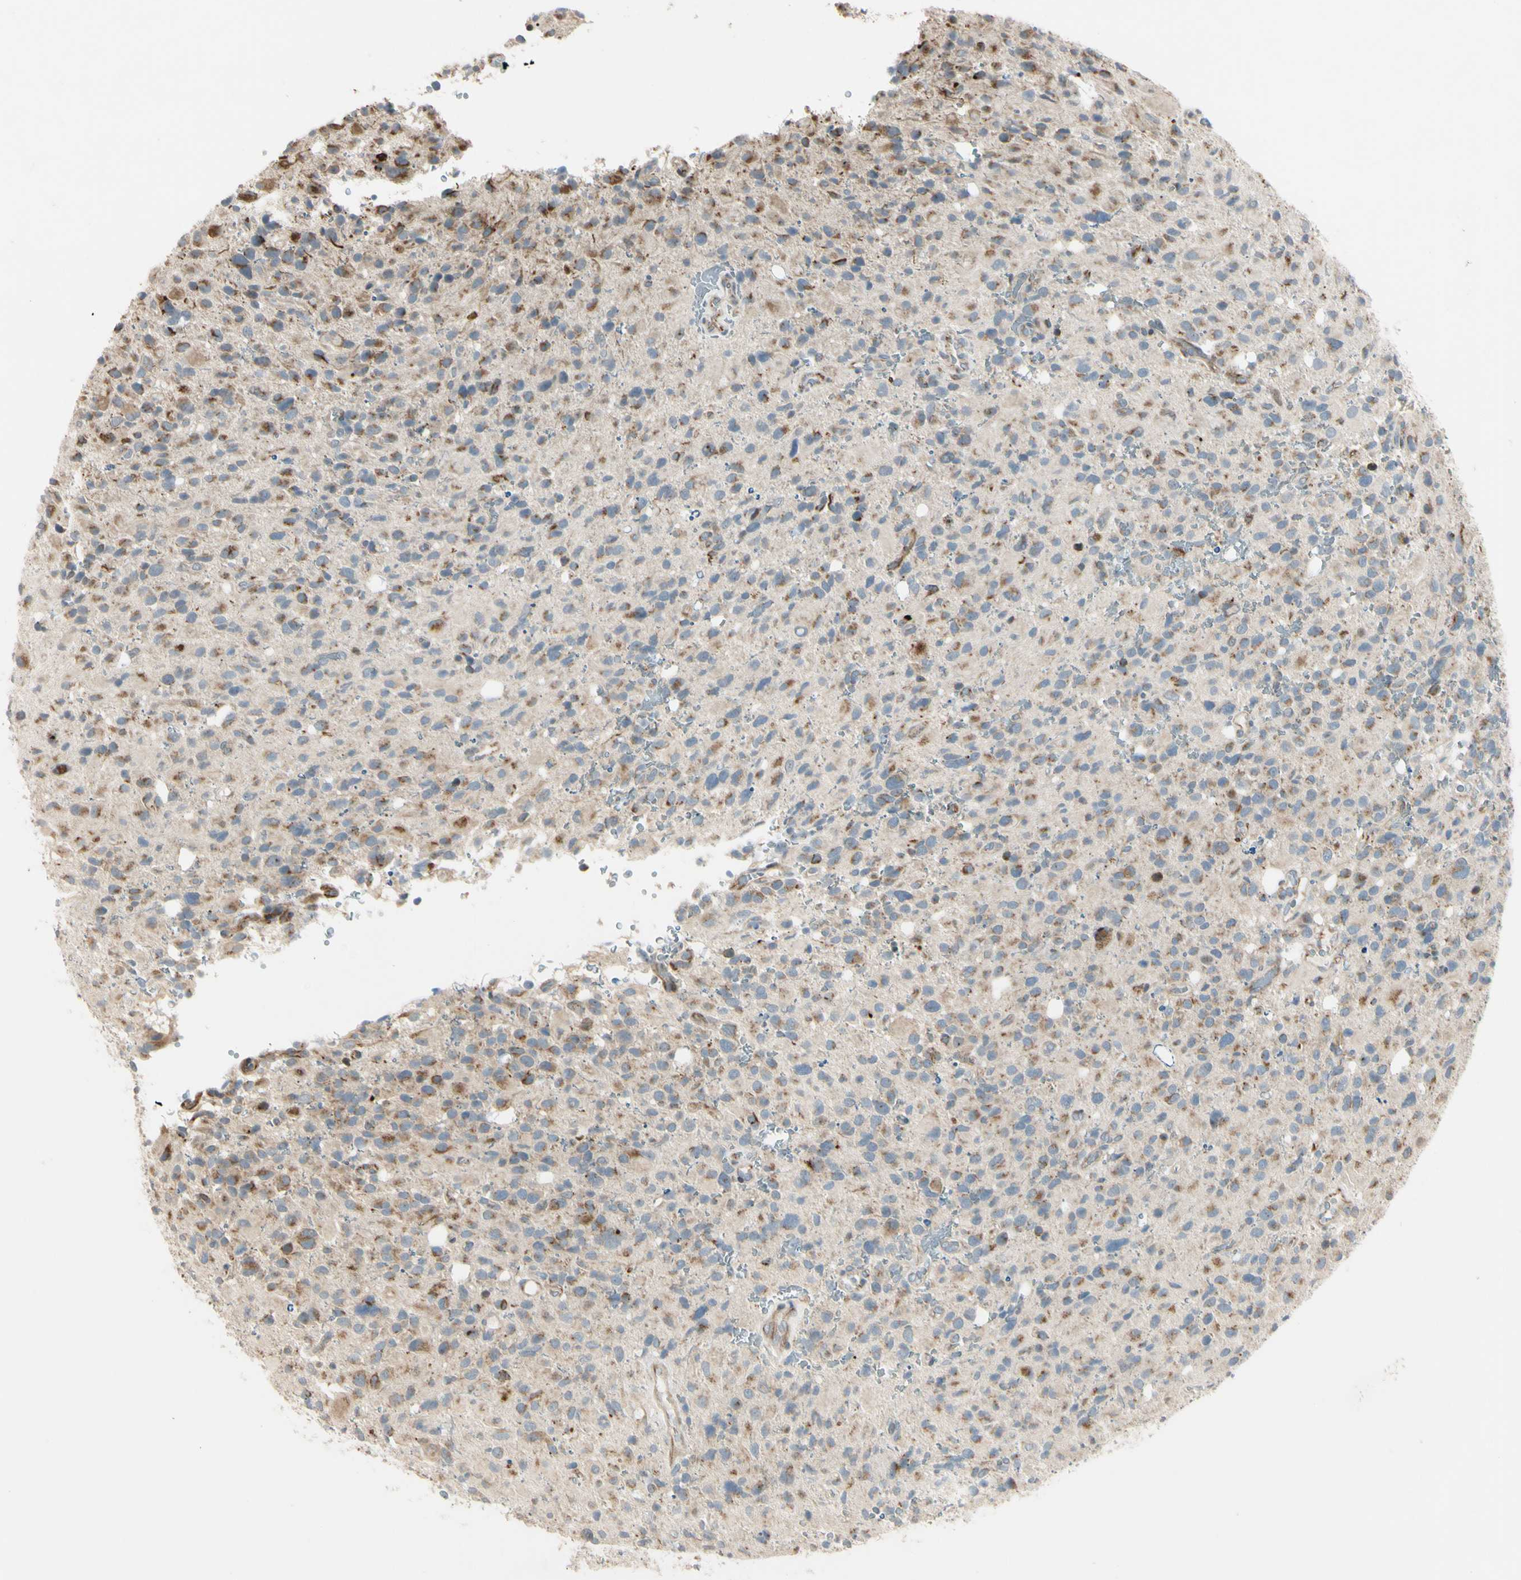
{"staining": {"intensity": "moderate", "quantity": "<25%", "location": "cytoplasmic/membranous"}, "tissue": "glioma", "cell_type": "Tumor cells", "image_type": "cancer", "snomed": [{"axis": "morphology", "description": "Glioma, malignant, High grade"}, {"axis": "topography", "description": "Brain"}], "caption": "Immunohistochemistry (IHC) (DAB (3,3'-diaminobenzidine)) staining of human malignant high-grade glioma reveals moderate cytoplasmic/membranous protein expression in about <25% of tumor cells.", "gene": "NDFIP1", "patient": {"sex": "male", "age": 48}}